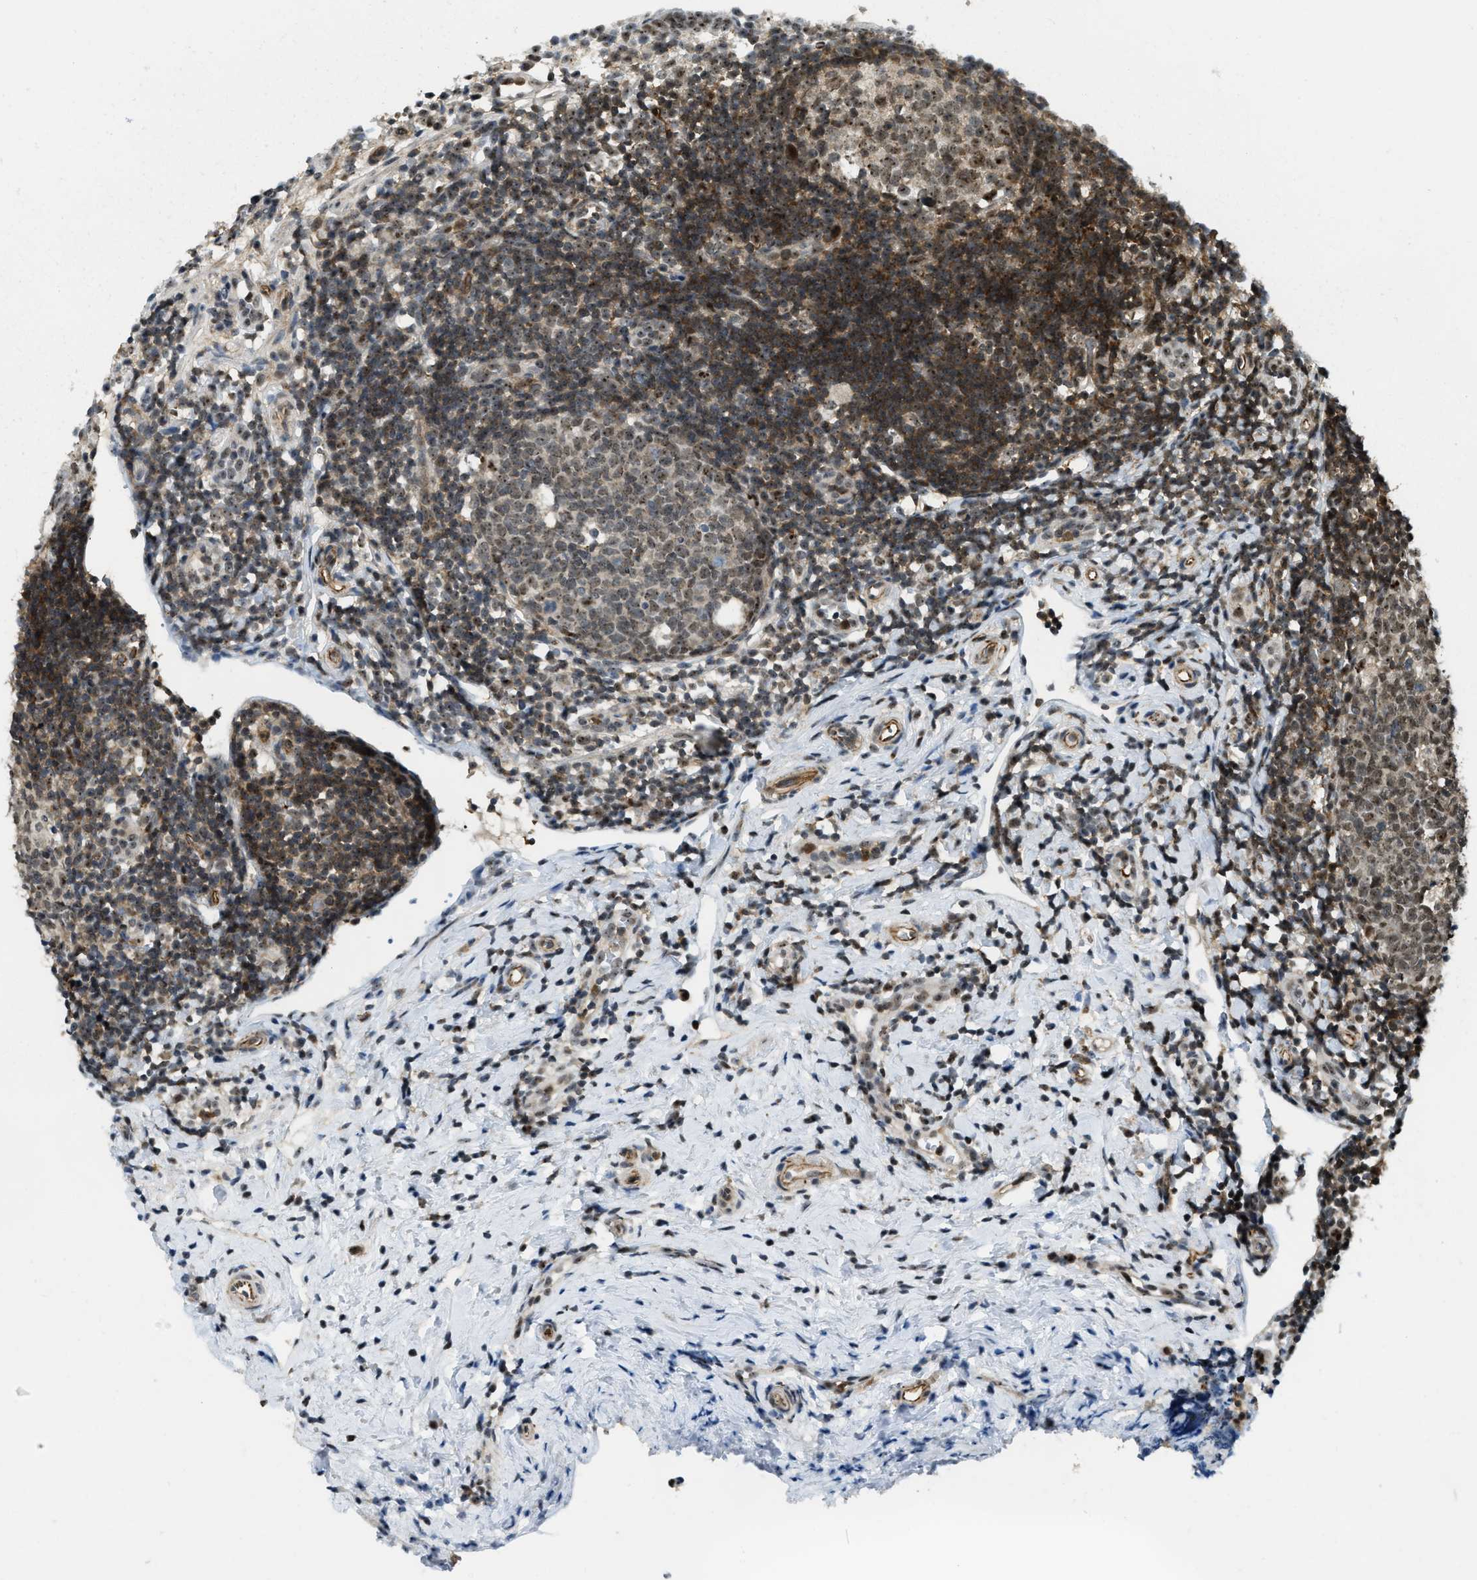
{"staining": {"intensity": "moderate", "quantity": "25%-75%", "location": "nuclear"}, "tissue": "appendix", "cell_type": "Glandular cells", "image_type": "normal", "snomed": [{"axis": "morphology", "description": "Normal tissue, NOS"}, {"axis": "topography", "description": "Appendix"}], "caption": "Brown immunohistochemical staining in benign human appendix displays moderate nuclear expression in about 25%-75% of glandular cells. (DAB = brown stain, brightfield microscopy at high magnification).", "gene": "E2F1", "patient": {"sex": "female", "age": 20}}